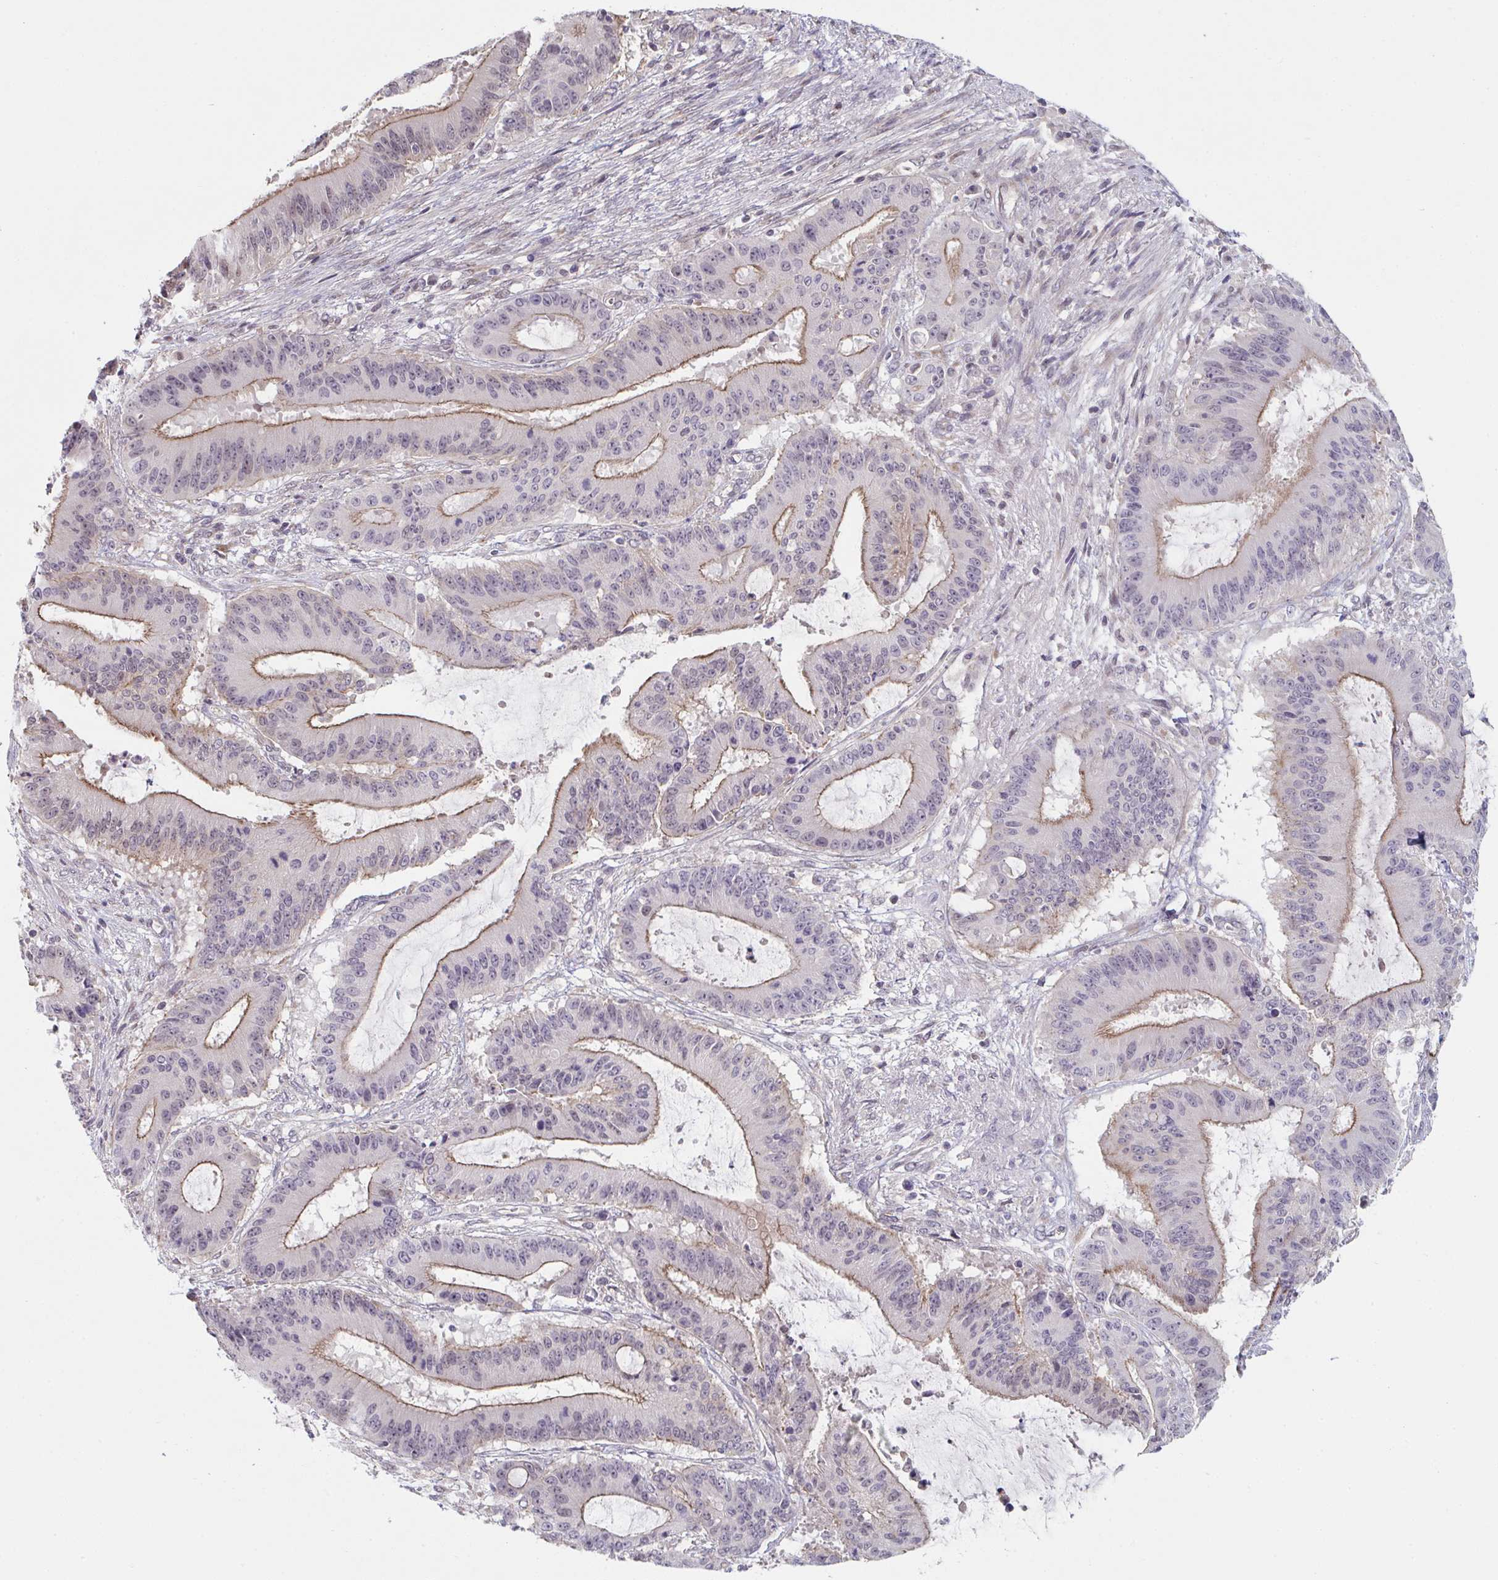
{"staining": {"intensity": "moderate", "quantity": "<25%", "location": "cytoplasmic/membranous"}, "tissue": "liver cancer", "cell_type": "Tumor cells", "image_type": "cancer", "snomed": [{"axis": "morphology", "description": "Normal tissue, NOS"}, {"axis": "morphology", "description": "Cholangiocarcinoma"}, {"axis": "topography", "description": "Liver"}, {"axis": "topography", "description": "Peripheral nerve tissue"}], "caption": "This photomicrograph exhibits liver cholangiocarcinoma stained with immunohistochemistry (IHC) to label a protein in brown. The cytoplasmic/membranous of tumor cells show moderate positivity for the protein. Nuclei are counter-stained blue.", "gene": "ZNF214", "patient": {"sex": "female", "age": 73}}